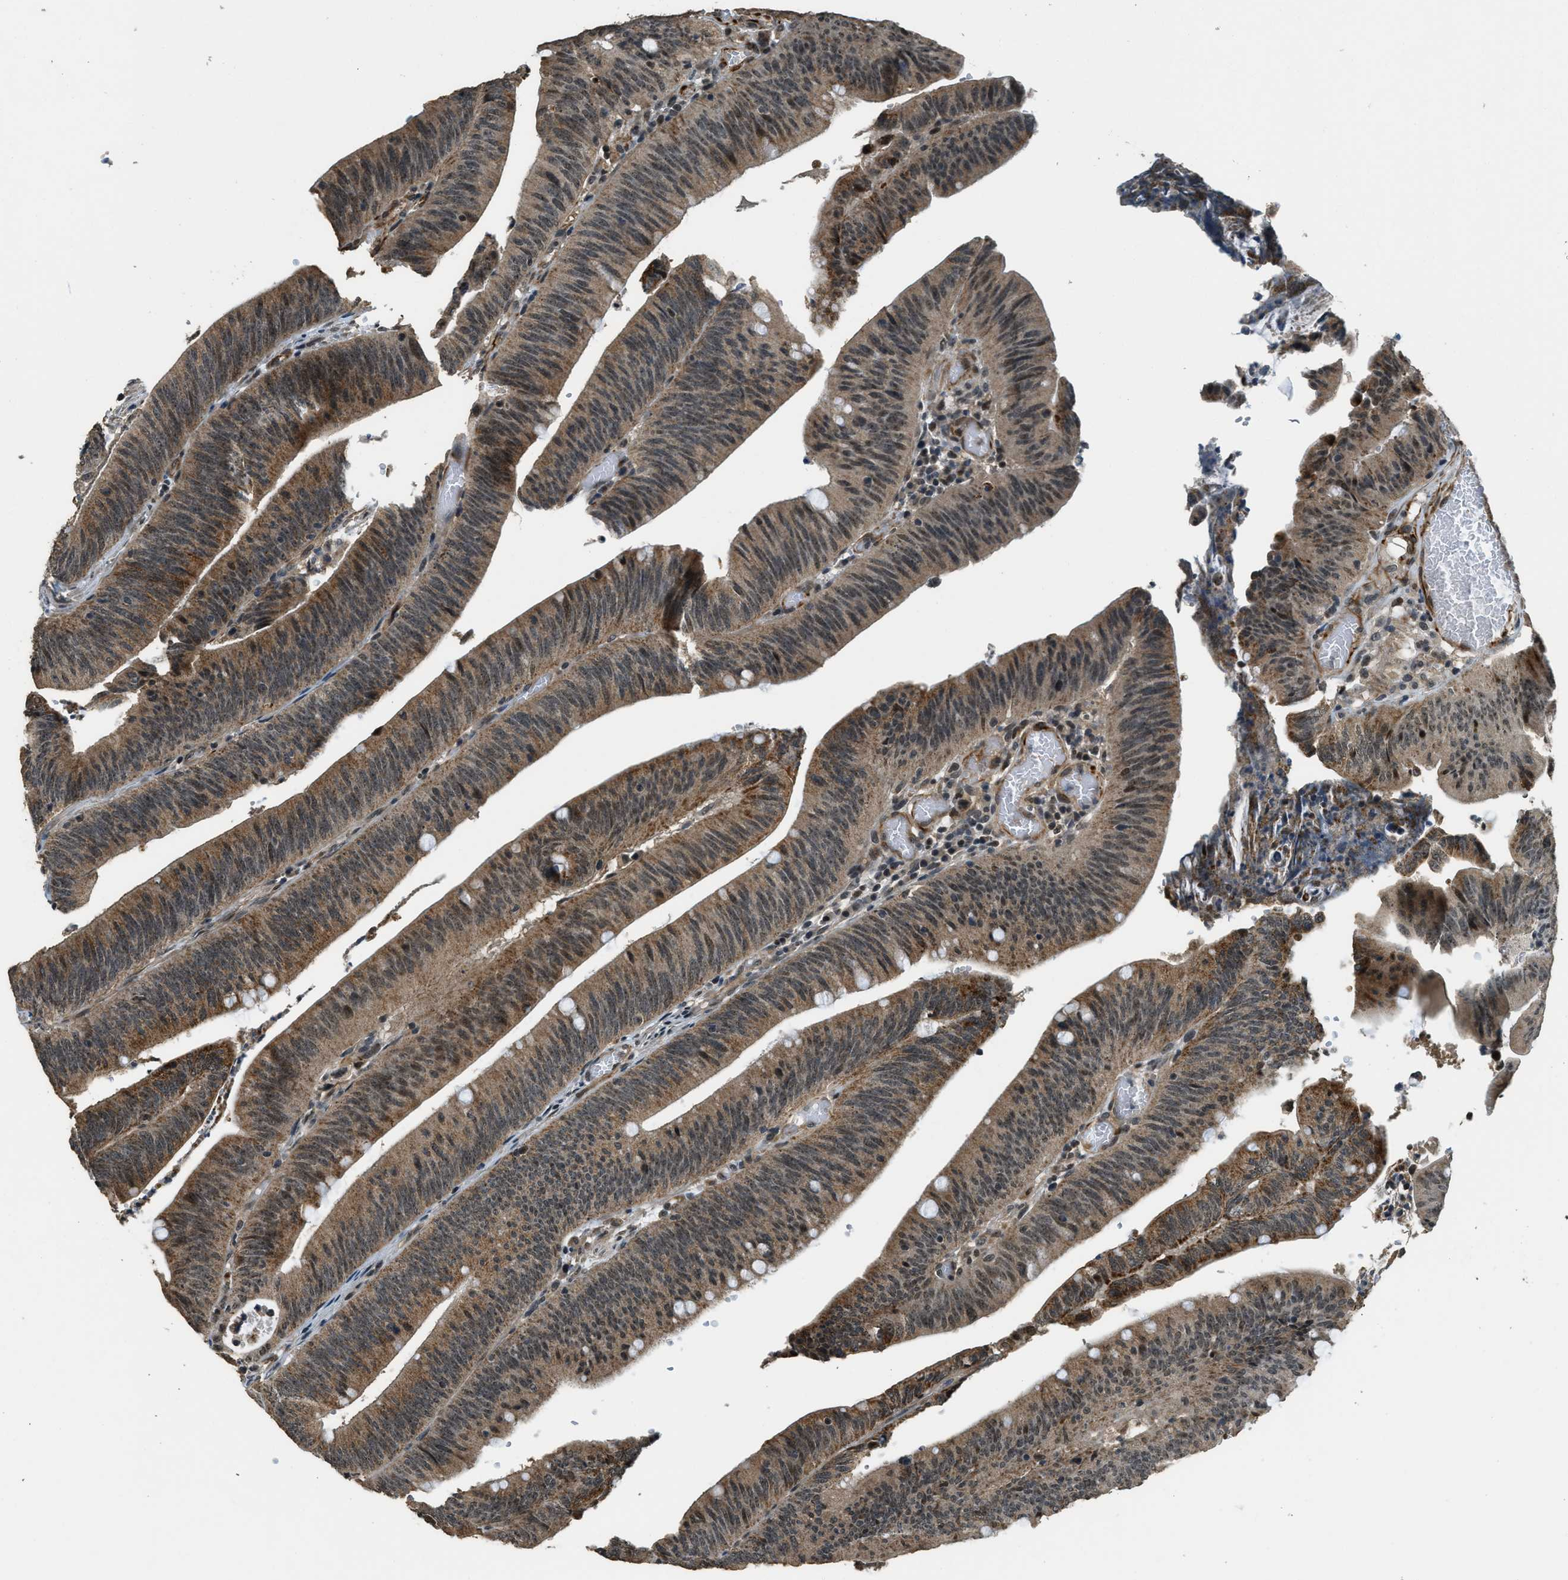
{"staining": {"intensity": "moderate", "quantity": ">75%", "location": "cytoplasmic/membranous,nuclear"}, "tissue": "colorectal cancer", "cell_type": "Tumor cells", "image_type": "cancer", "snomed": [{"axis": "morphology", "description": "Normal tissue, NOS"}, {"axis": "morphology", "description": "Adenocarcinoma, NOS"}, {"axis": "topography", "description": "Rectum"}], "caption": "Colorectal adenocarcinoma stained for a protein shows moderate cytoplasmic/membranous and nuclear positivity in tumor cells.", "gene": "MED21", "patient": {"sex": "female", "age": 66}}